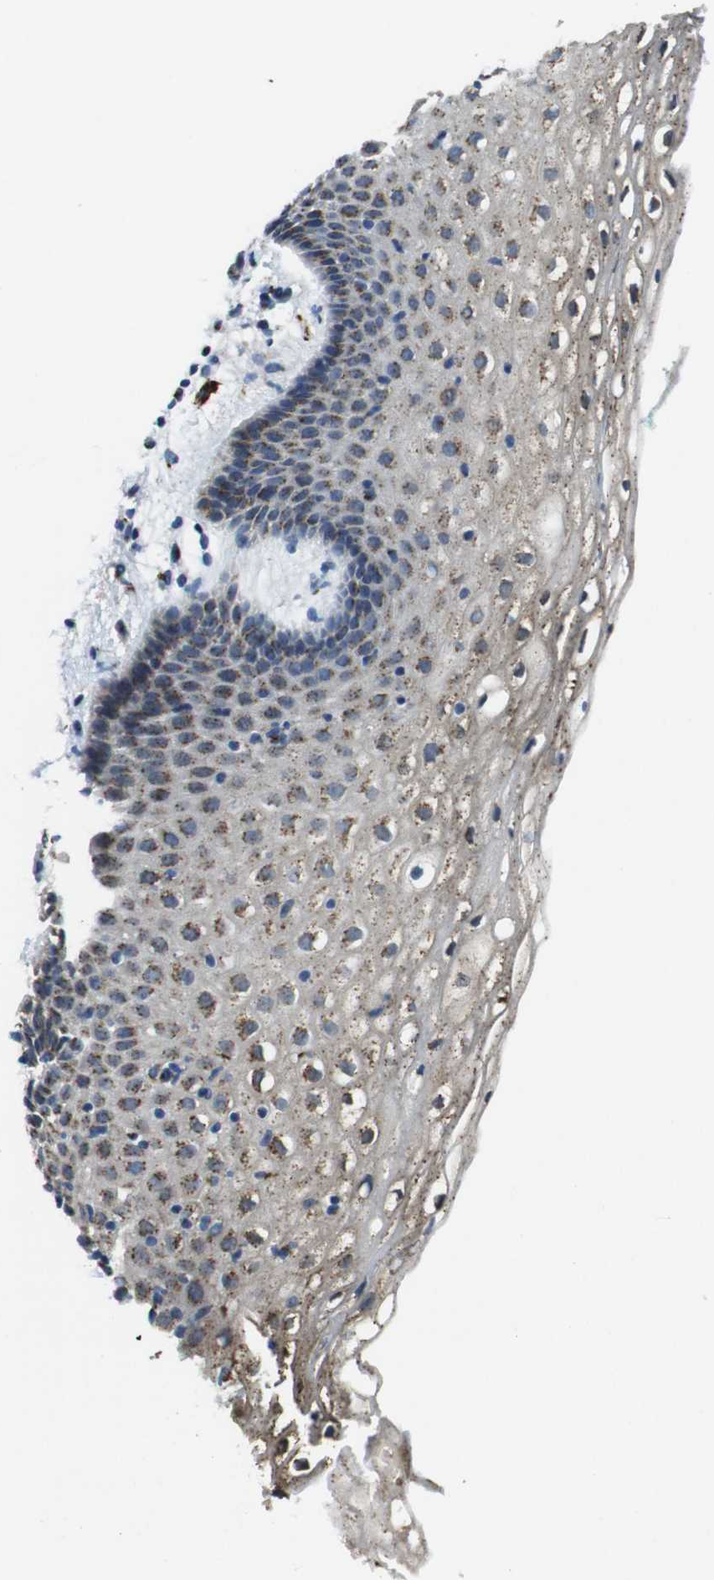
{"staining": {"intensity": "moderate", "quantity": "25%-75%", "location": "cytoplasmic/membranous"}, "tissue": "vagina", "cell_type": "Squamous epithelial cells", "image_type": "normal", "snomed": [{"axis": "morphology", "description": "Normal tissue, NOS"}, {"axis": "topography", "description": "Vagina"}], "caption": "Squamous epithelial cells display medium levels of moderate cytoplasmic/membranous staining in approximately 25%-75% of cells in unremarkable vagina. (Brightfield microscopy of DAB IHC at high magnification).", "gene": "RAB6A", "patient": {"sex": "female", "age": 44}}